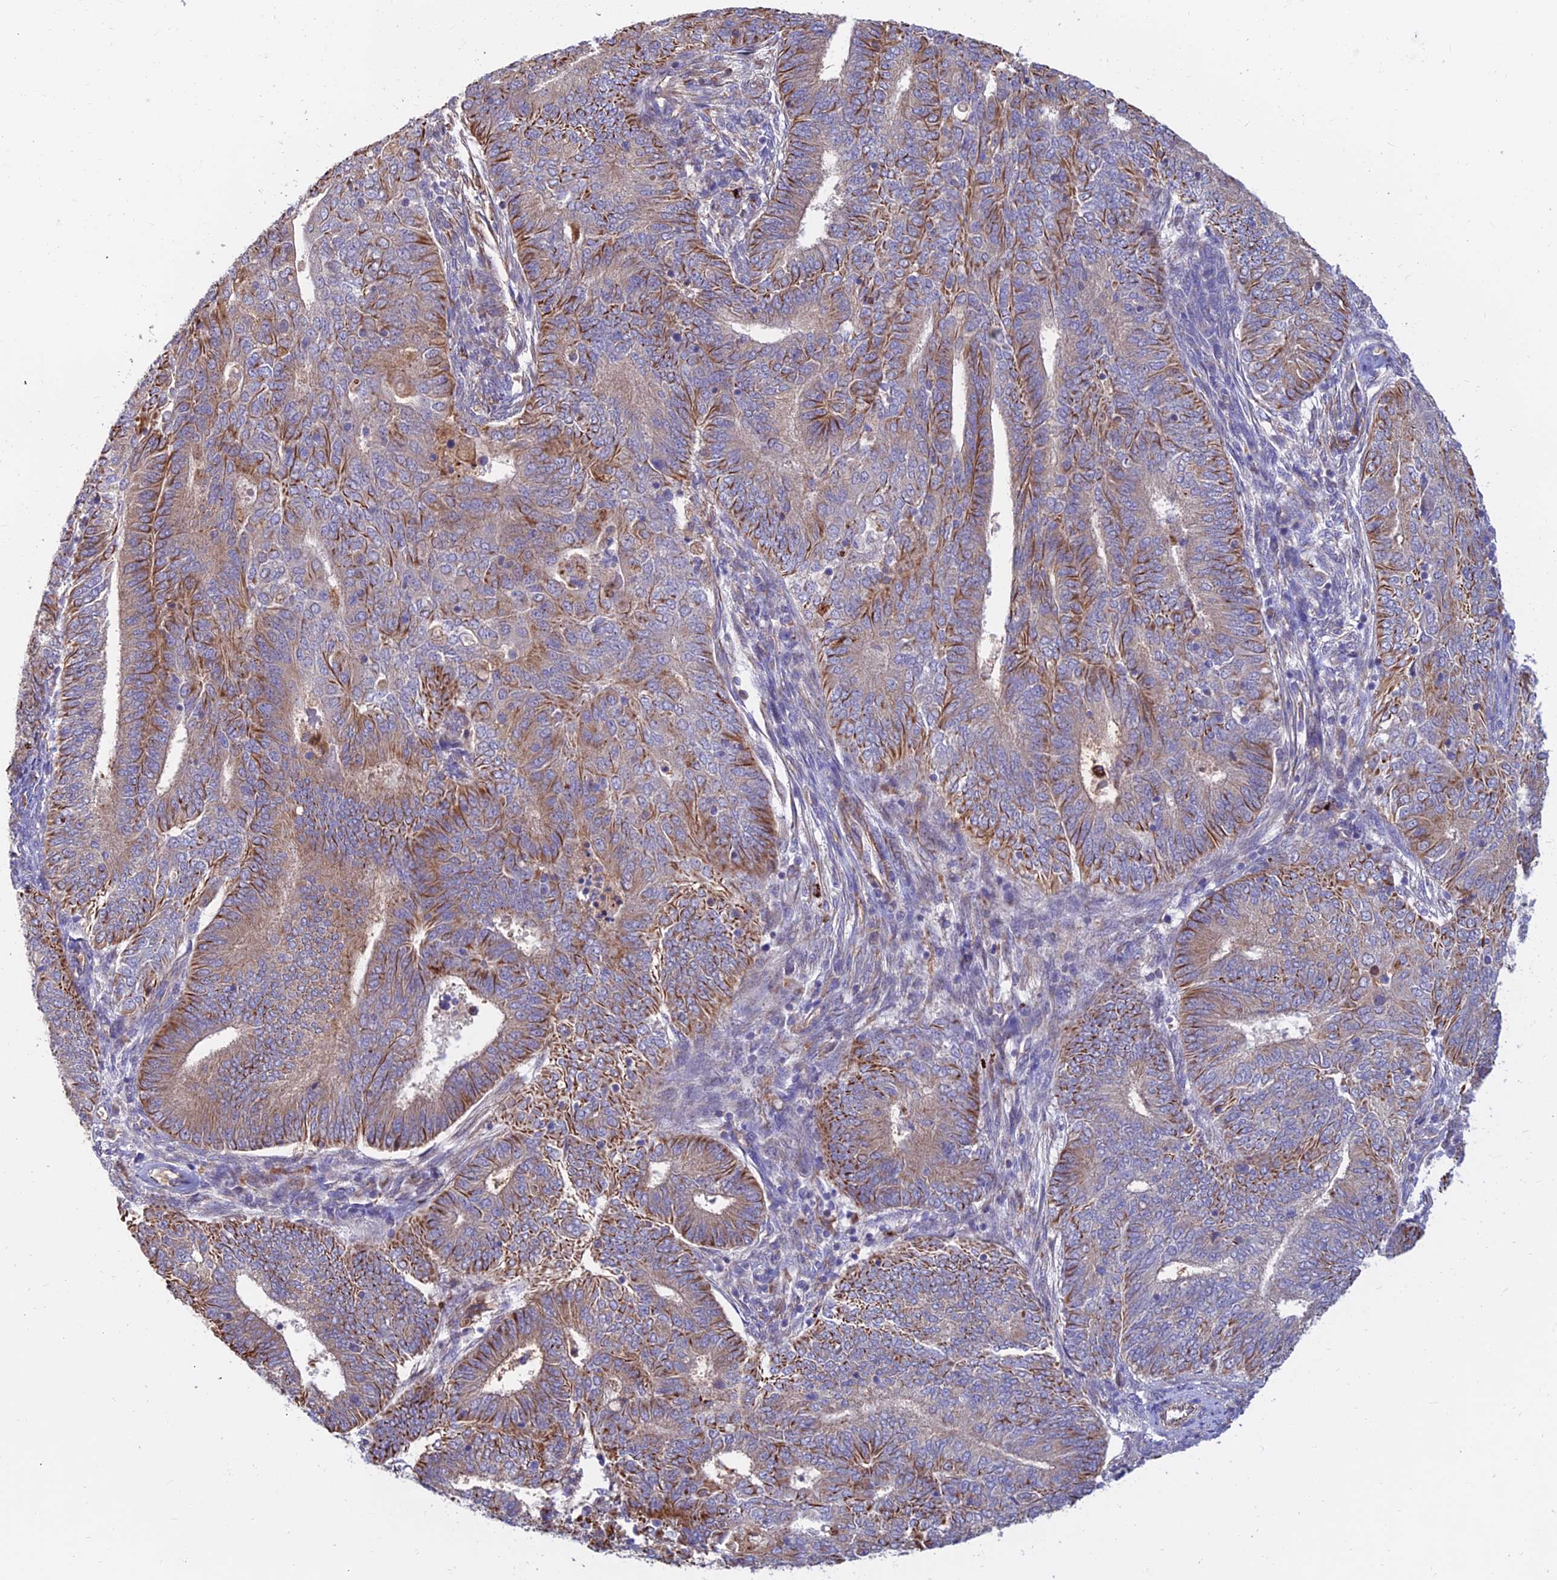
{"staining": {"intensity": "moderate", "quantity": "25%-75%", "location": "cytoplasmic/membranous"}, "tissue": "endometrial cancer", "cell_type": "Tumor cells", "image_type": "cancer", "snomed": [{"axis": "morphology", "description": "Adenocarcinoma, NOS"}, {"axis": "topography", "description": "Endometrium"}], "caption": "Protein analysis of adenocarcinoma (endometrial) tissue demonstrates moderate cytoplasmic/membranous expression in about 25%-75% of tumor cells.", "gene": "CDK18", "patient": {"sex": "female", "age": 62}}